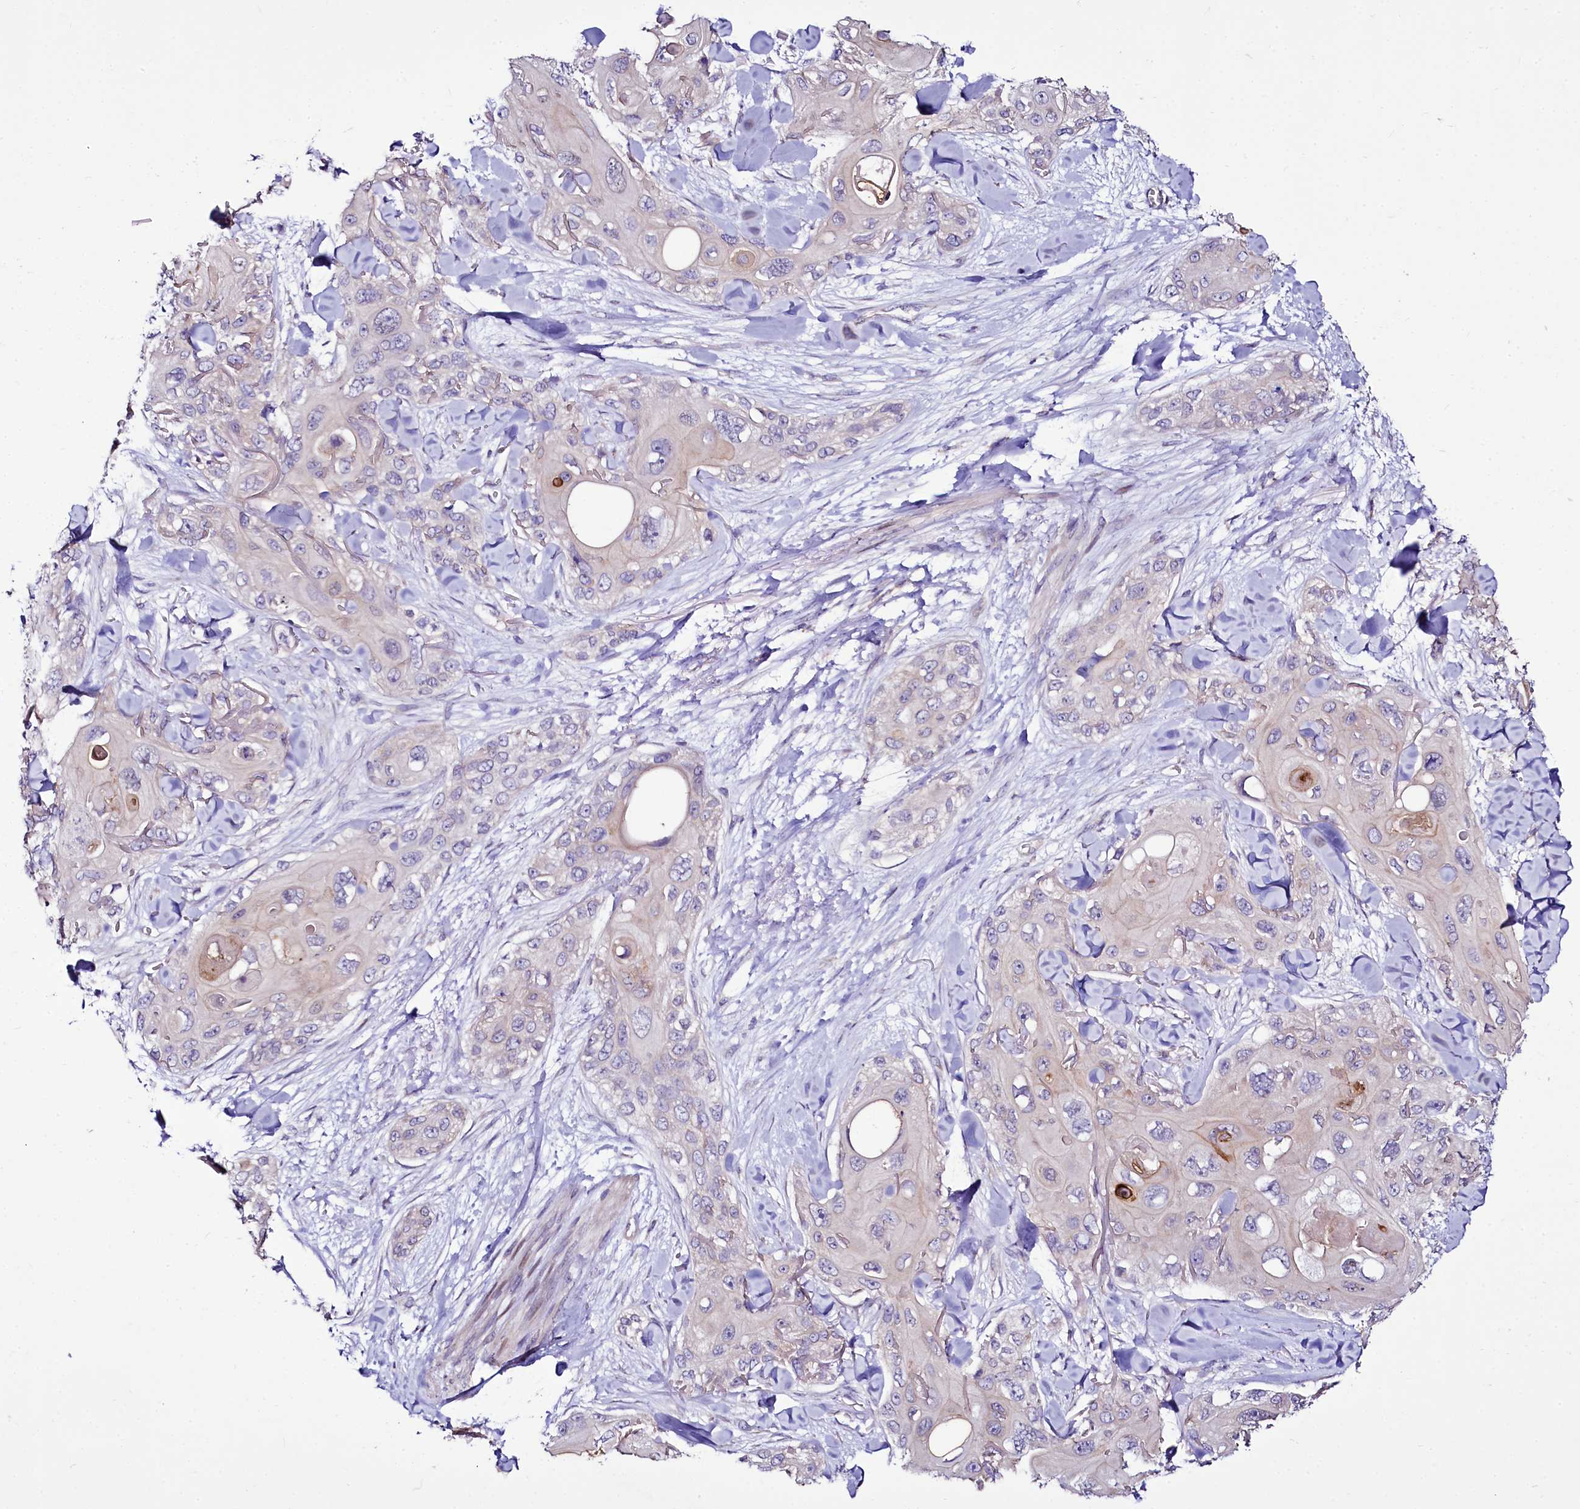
{"staining": {"intensity": "negative", "quantity": "none", "location": "none"}, "tissue": "skin cancer", "cell_type": "Tumor cells", "image_type": "cancer", "snomed": [{"axis": "morphology", "description": "Normal tissue, NOS"}, {"axis": "morphology", "description": "Squamous cell carcinoma, NOS"}, {"axis": "topography", "description": "Skin"}], "caption": "DAB immunohistochemical staining of skin cancer displays no significant expression in tumor cells.", "gene": "ZC3H12C", "patient": {"sex": "male", "age": 72}}